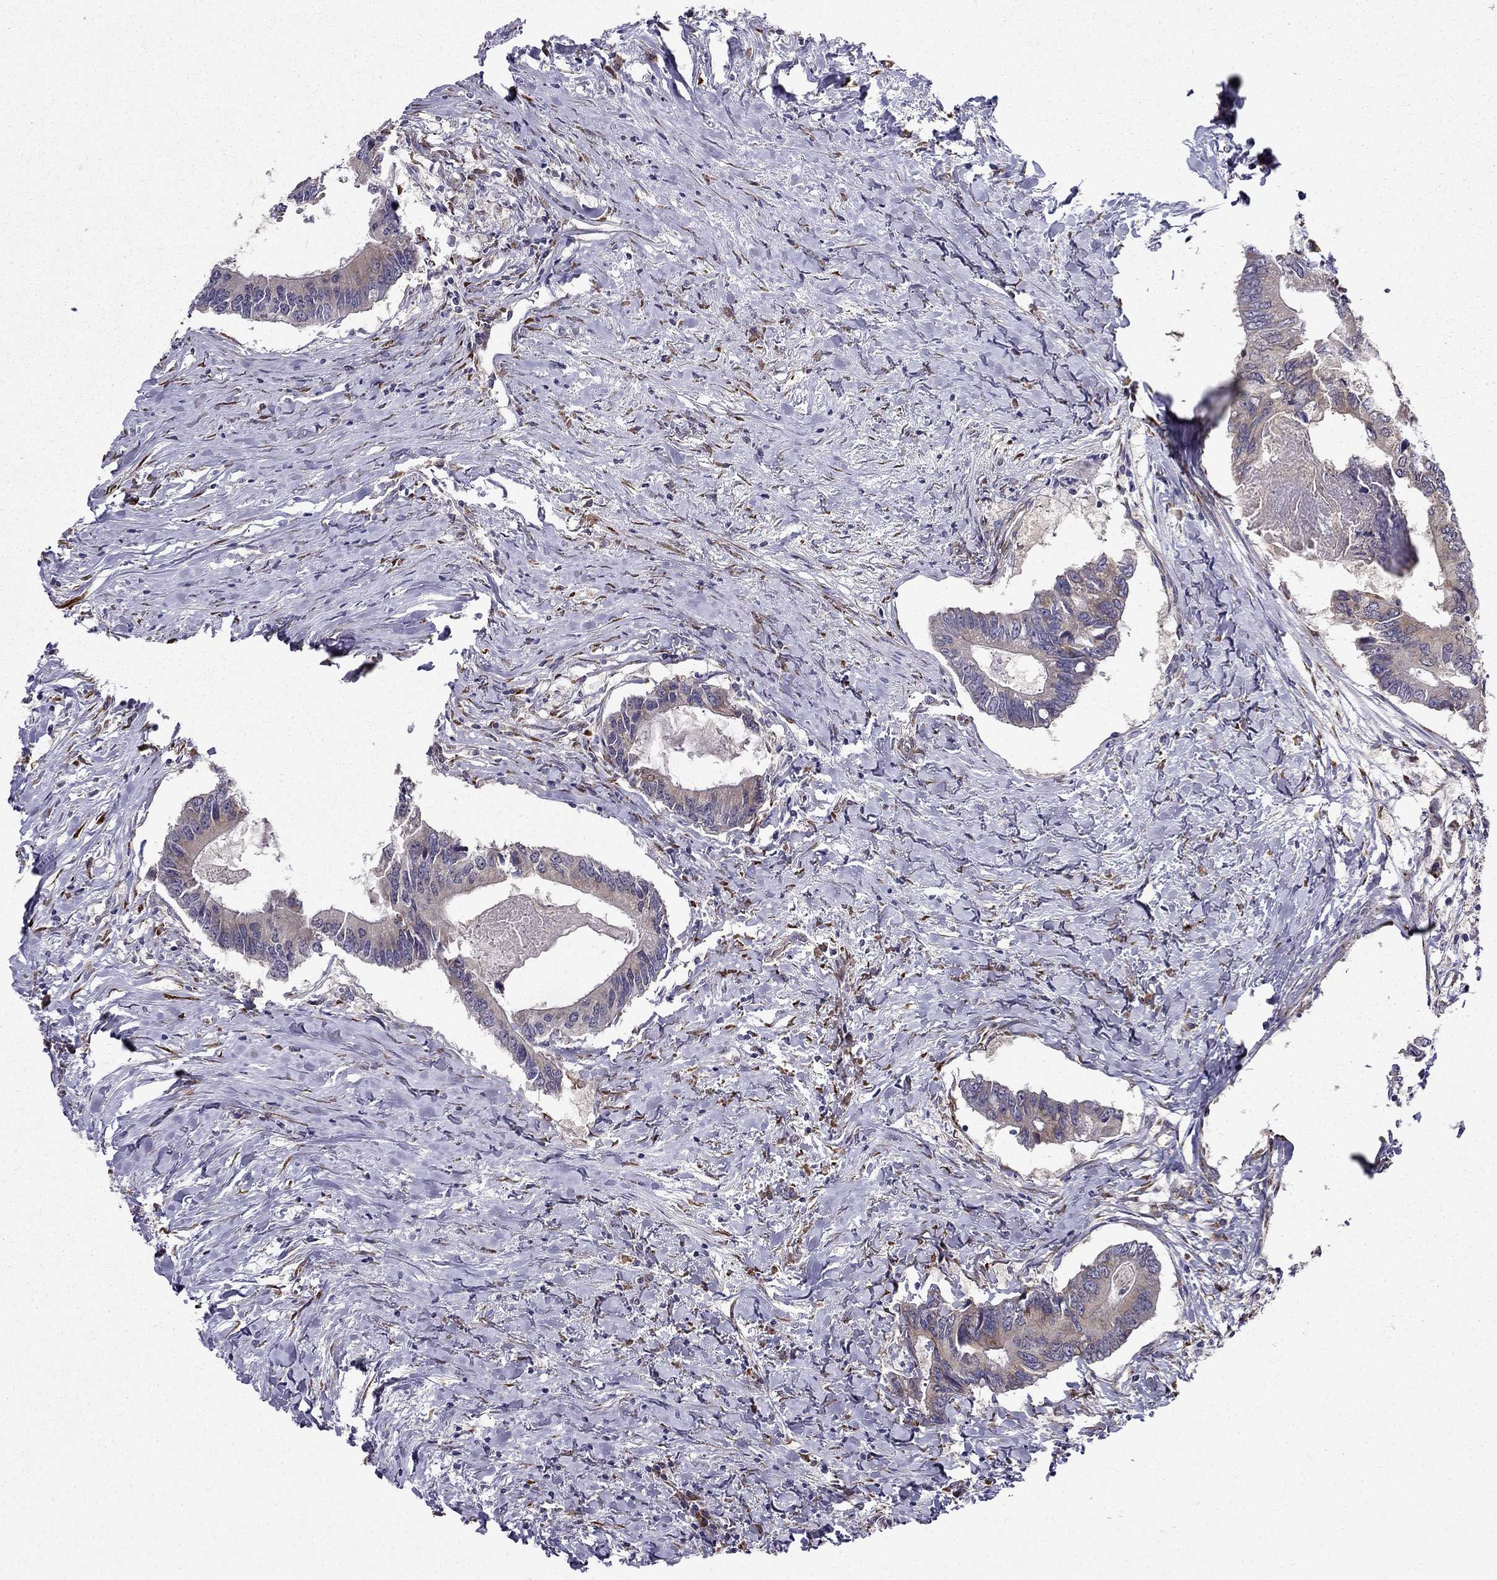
{"staining": {"intensity": "weak", "quantity": "<25%", "location": "cytoplasmic/membranous"}, "tissue": "colorectal cancer", "cell_type": "Tumor cells", "image_type": "cancer", "snomed": [{"axis": "morphology", "description": "Adenocarcinoma, NOS"}, {"axis": "topography", "description": "Colon"}], "caption": "An immunohistochemistry photomicrograph of colorectal cancer is shown. There is no staining in tumor cells of colorectal cancer.", "gene": "ARHGEF28", "patient": {"sex": "male", "age": 53}}